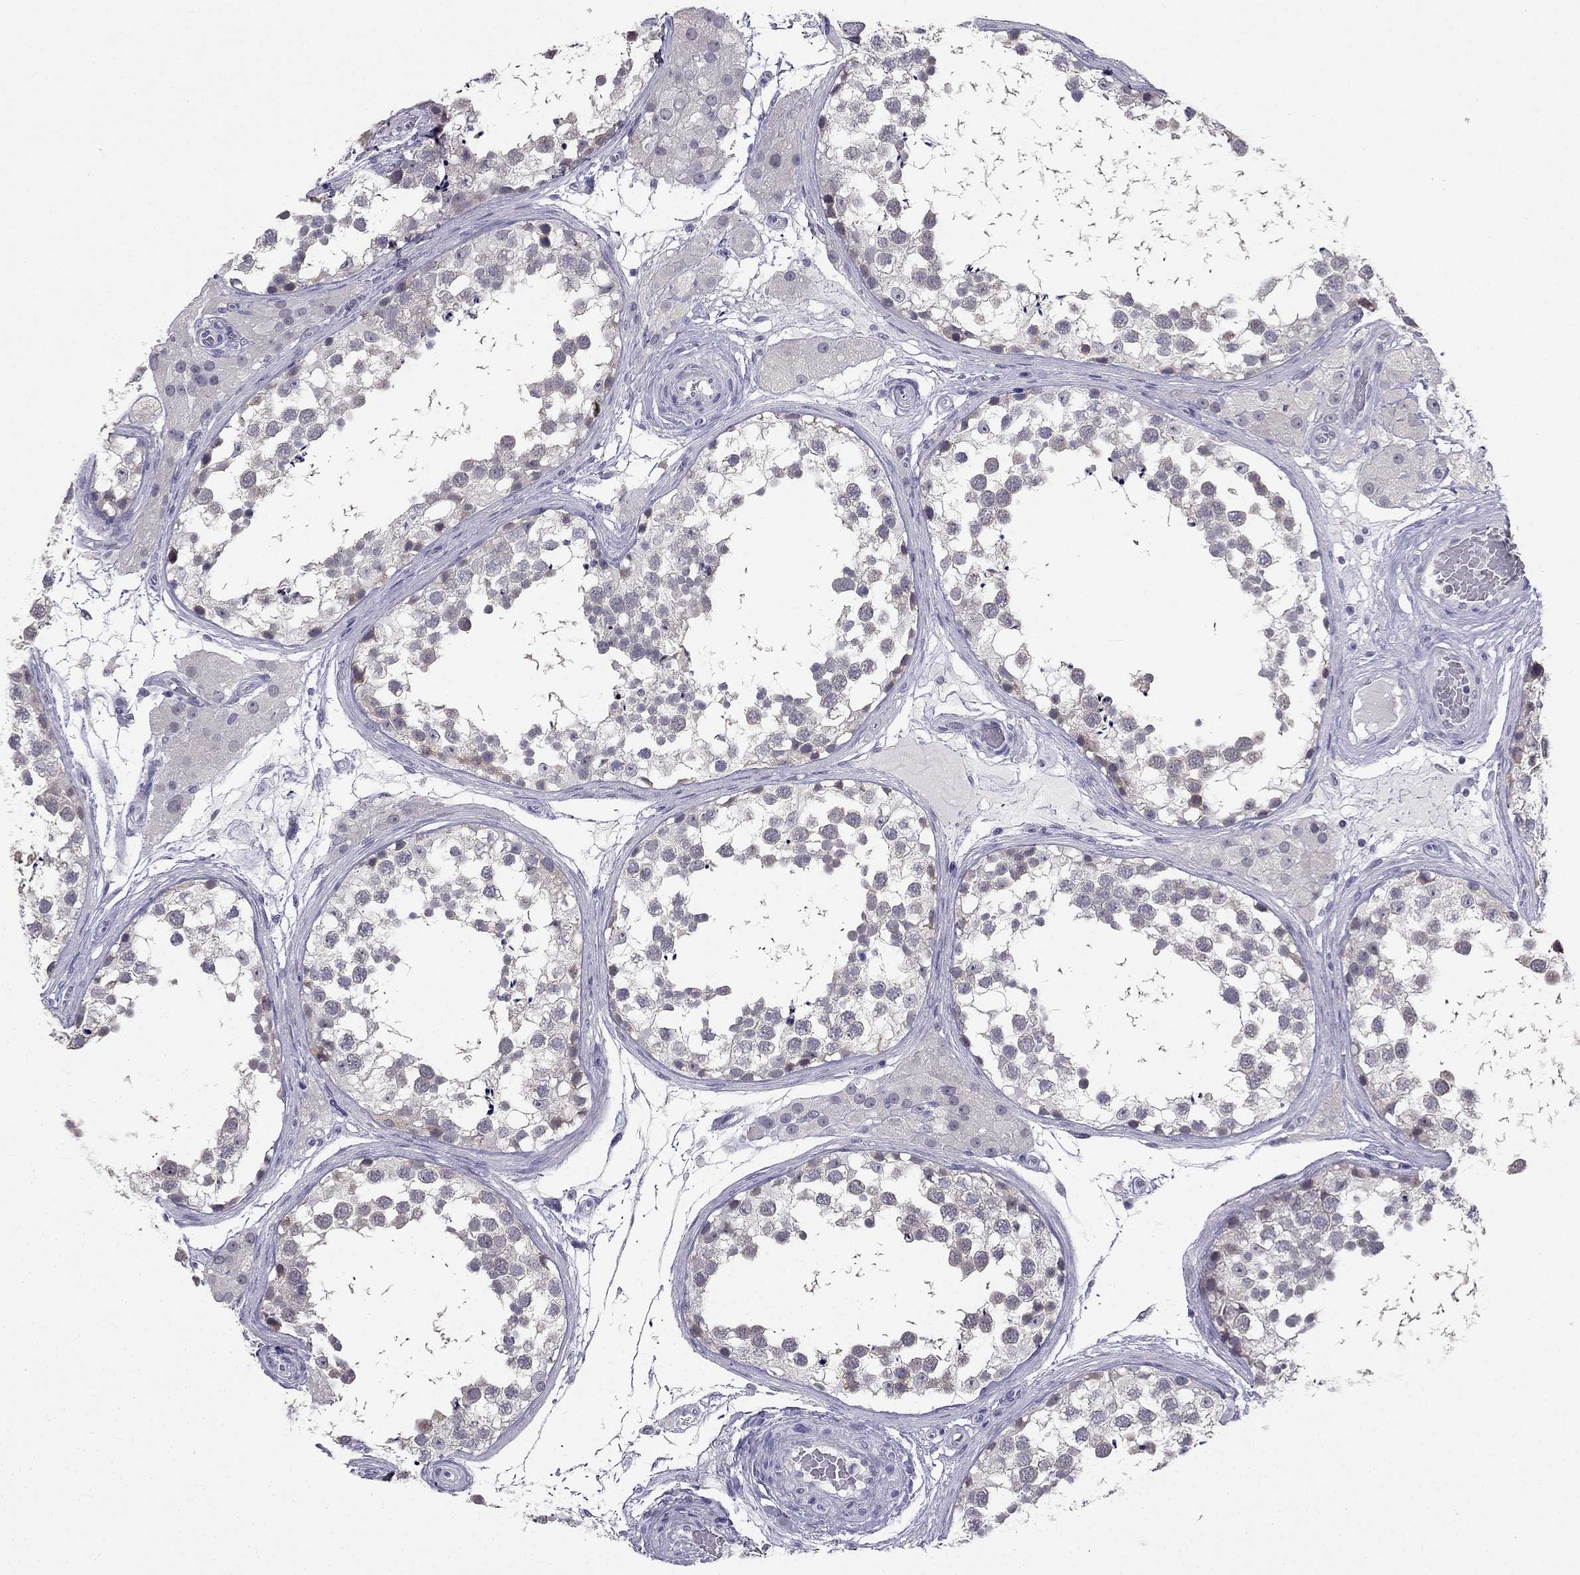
{"staining": {"intensity": "weak", "quantity": "<25%", "location": "cytoplasmic/membranous"}, "tissue": "testis", "cell_type": "Cells in seminiferous ducts", "image_type": "normal", "snomed": [{"axis": "morphology", "description": "Normal tissue, NOS"}, {"axis": "morphology", "description": "Seminoma, NOS"}, {"axis": "topography", "description": "Testis"}], "caption": "Human testis stained for a protein using IHC reveals no positivity in cells in seminiferous ducts.", "gene": "C16orf89", "patient": {"sex": "male", "age": 65}}